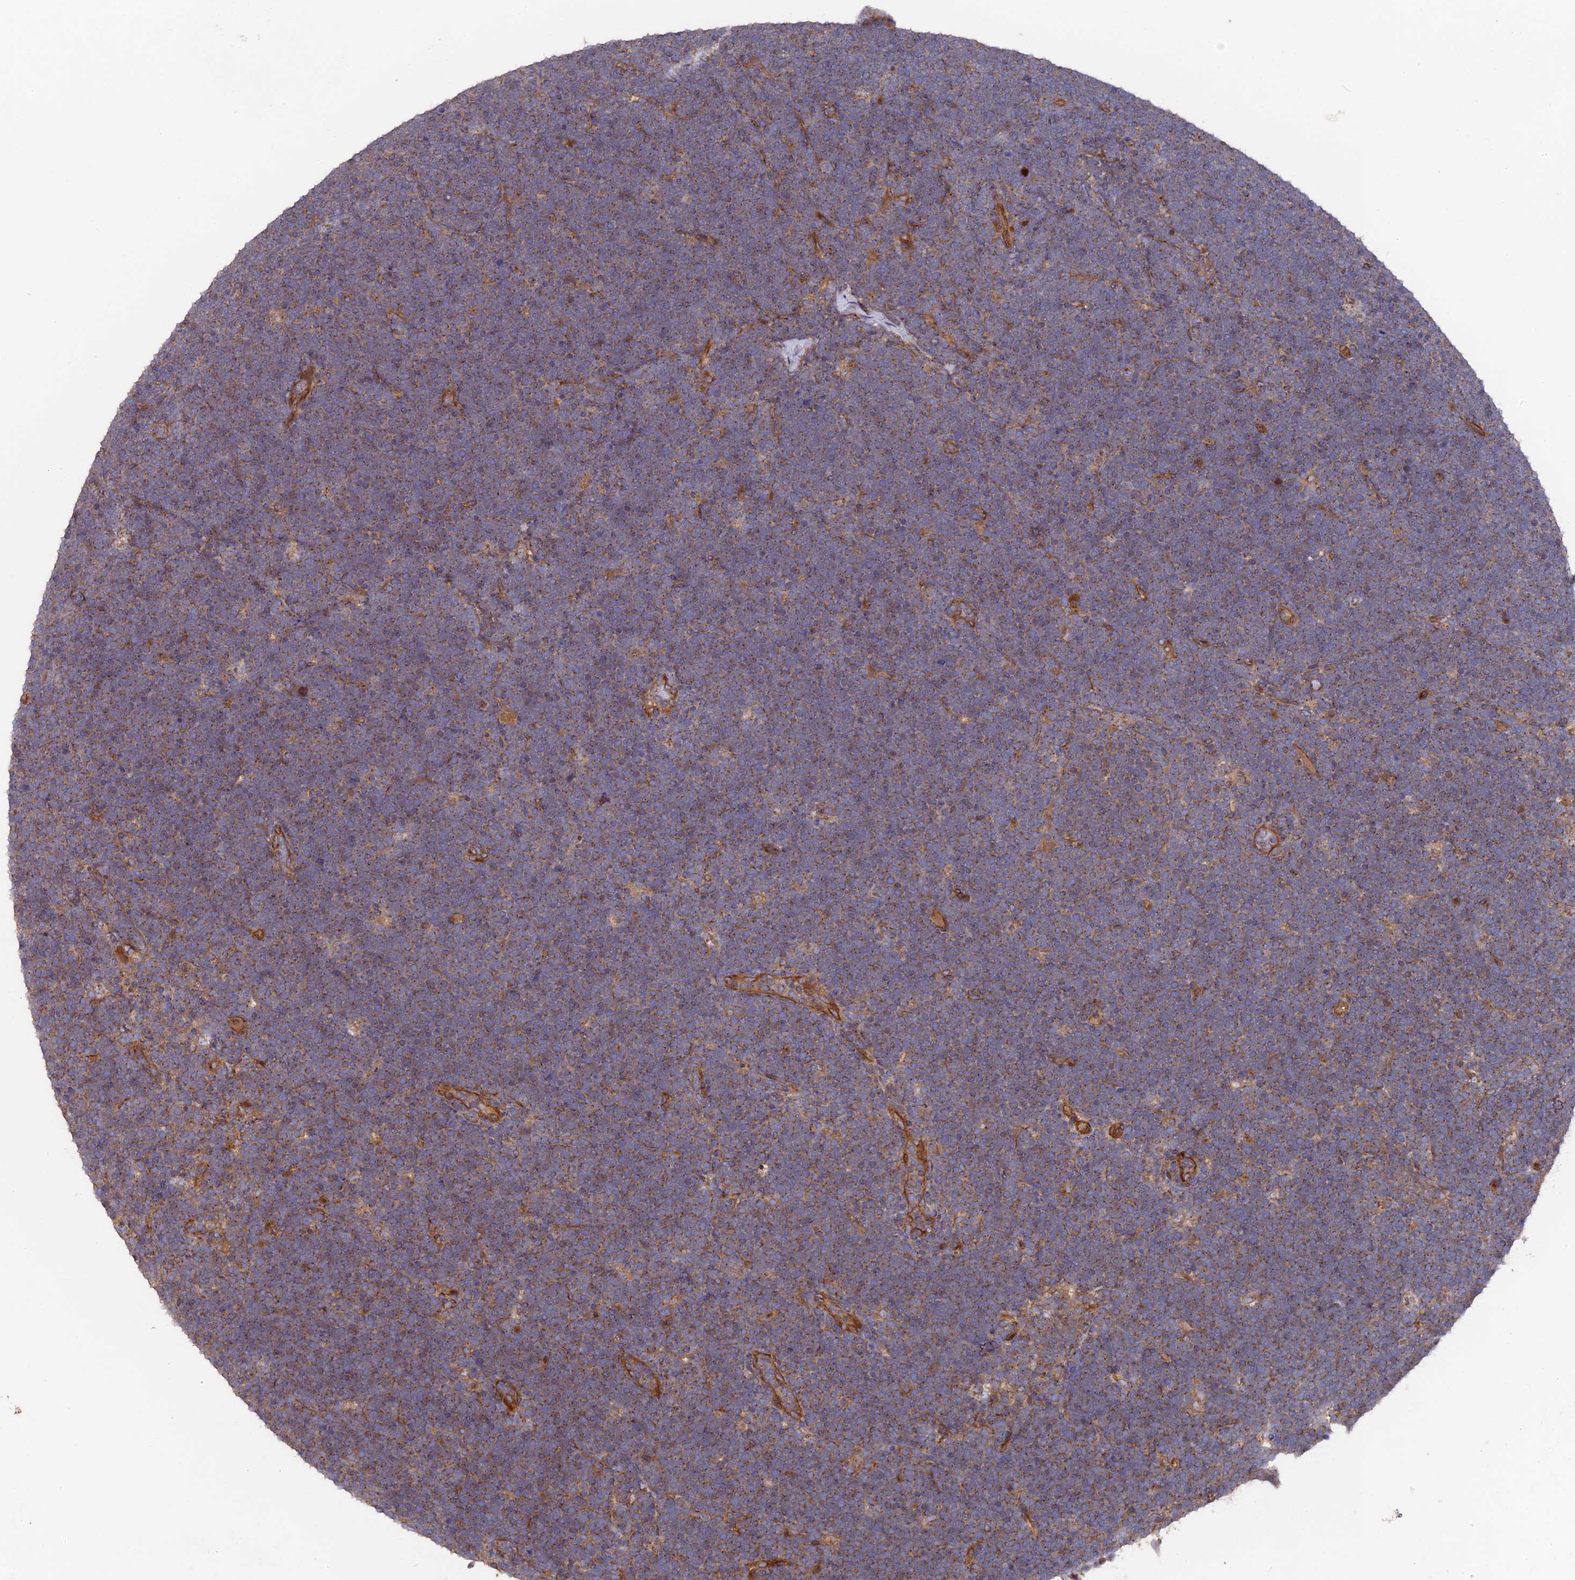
{"staining": {"intensity": "weak", "quantity": "25%-75%", "location": "cytoplasmic/membranous"}, "tissue": "lymphoma", "cell_type": "Tumor cells", "image_type": "cancer", "snomed": [{"axis": "morphology", "description": "Malignant lymphoma, non-Hodgkin's type, High grade"}, {"axis": "topography", "description": "Lymph node"}], "caption": "IHC (DAB) staining of human lymphoma demonstrates weak cytoplasmic/membranous protein staining in approximately 25%-75% of tumor cells. (Stains: DAB in brown, nuclei in blue, Microscopy: brightfield microscopy at high magnification).", "gene": "DEF8", "patient": {"sex": "male", "age": 13}}